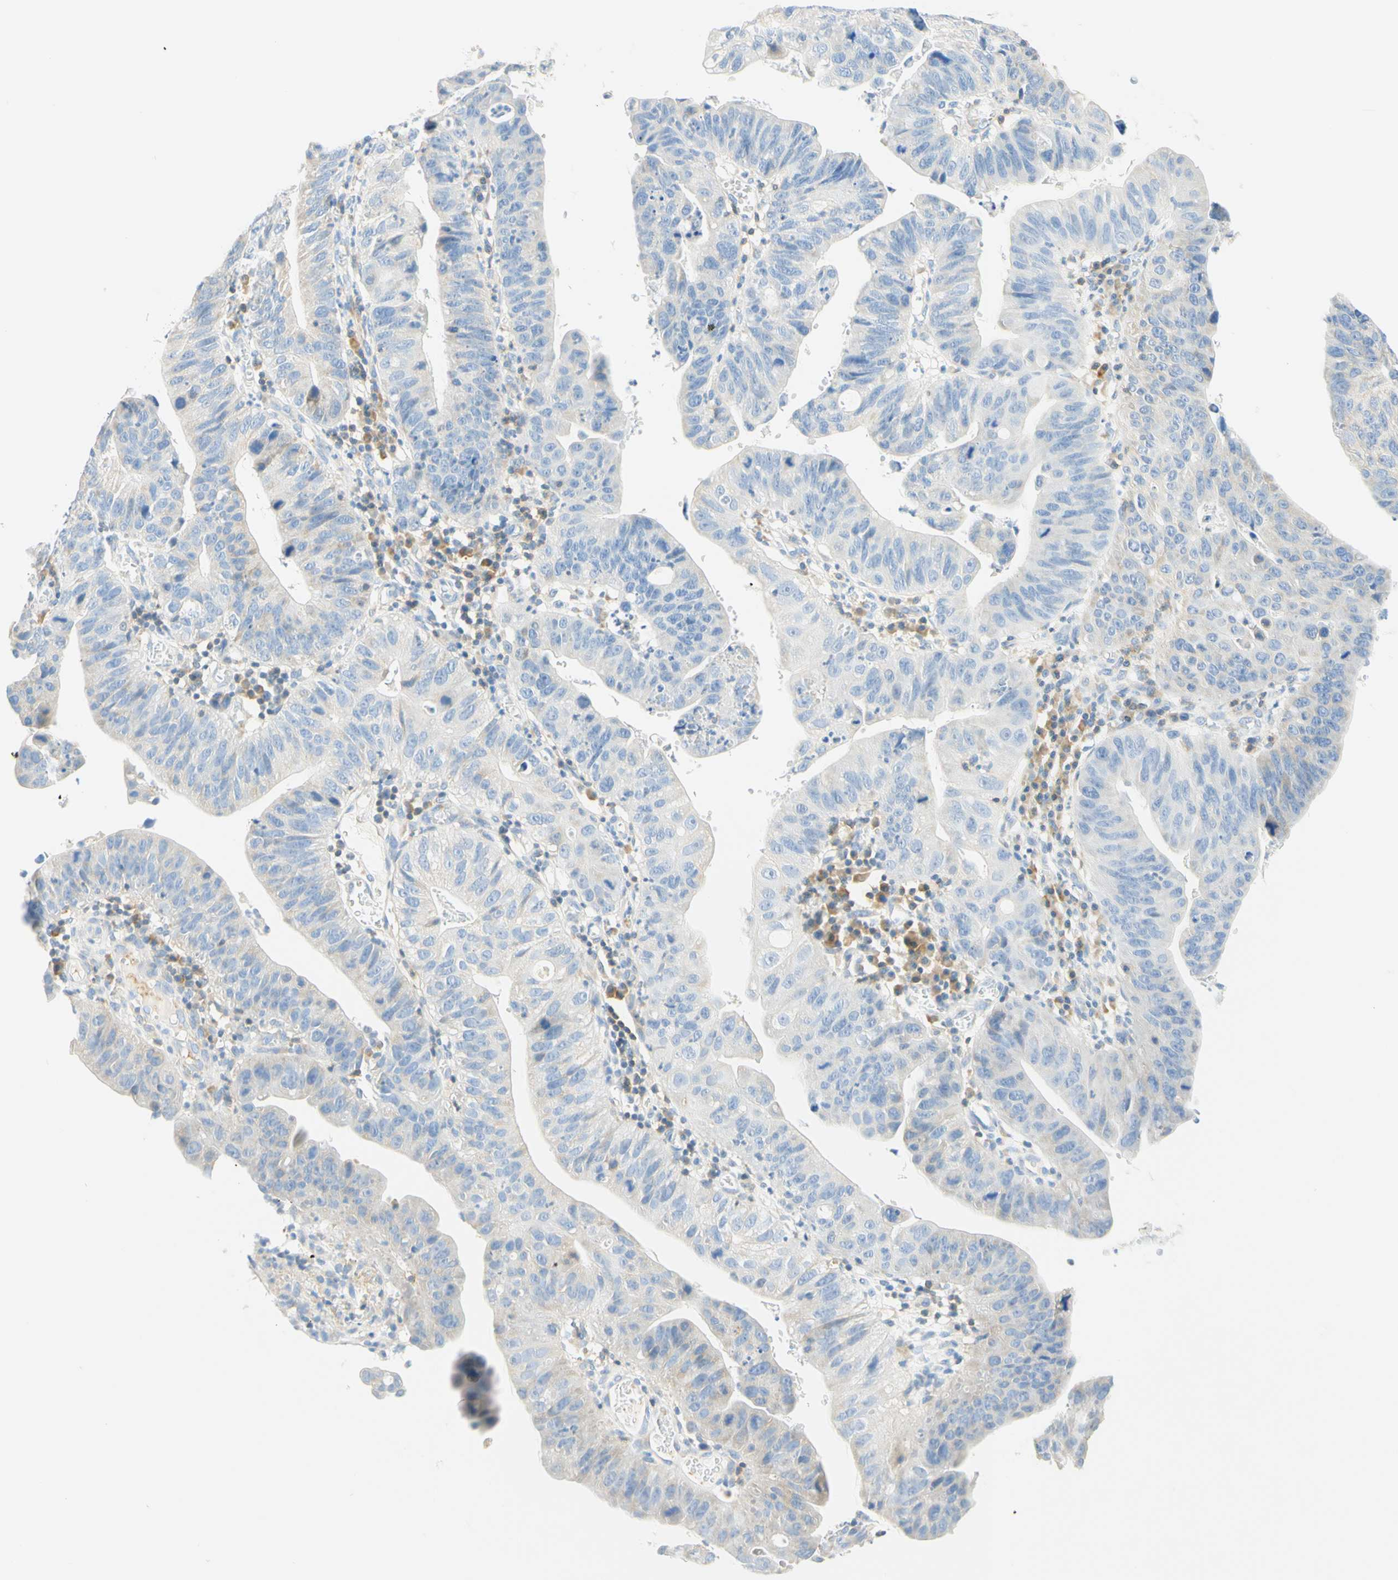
{"staining": {"intensity": "negative", "quantity": "none", "location": "none"}, "tissue": "stomach cancer", "cell_type": "Tumor cells", "image_type": "cancer", "snomed": [{"axis": "morphology", "description": "Adenocarcinoma, NOS"}, {"axis": "topography", "description": "Stomach"}], "caption": "Tumor cells show no significant protein positivity in adenocarcinoma (stomach).", "gene": "LAT", "patient": {"sex": "male", "age": 59}}